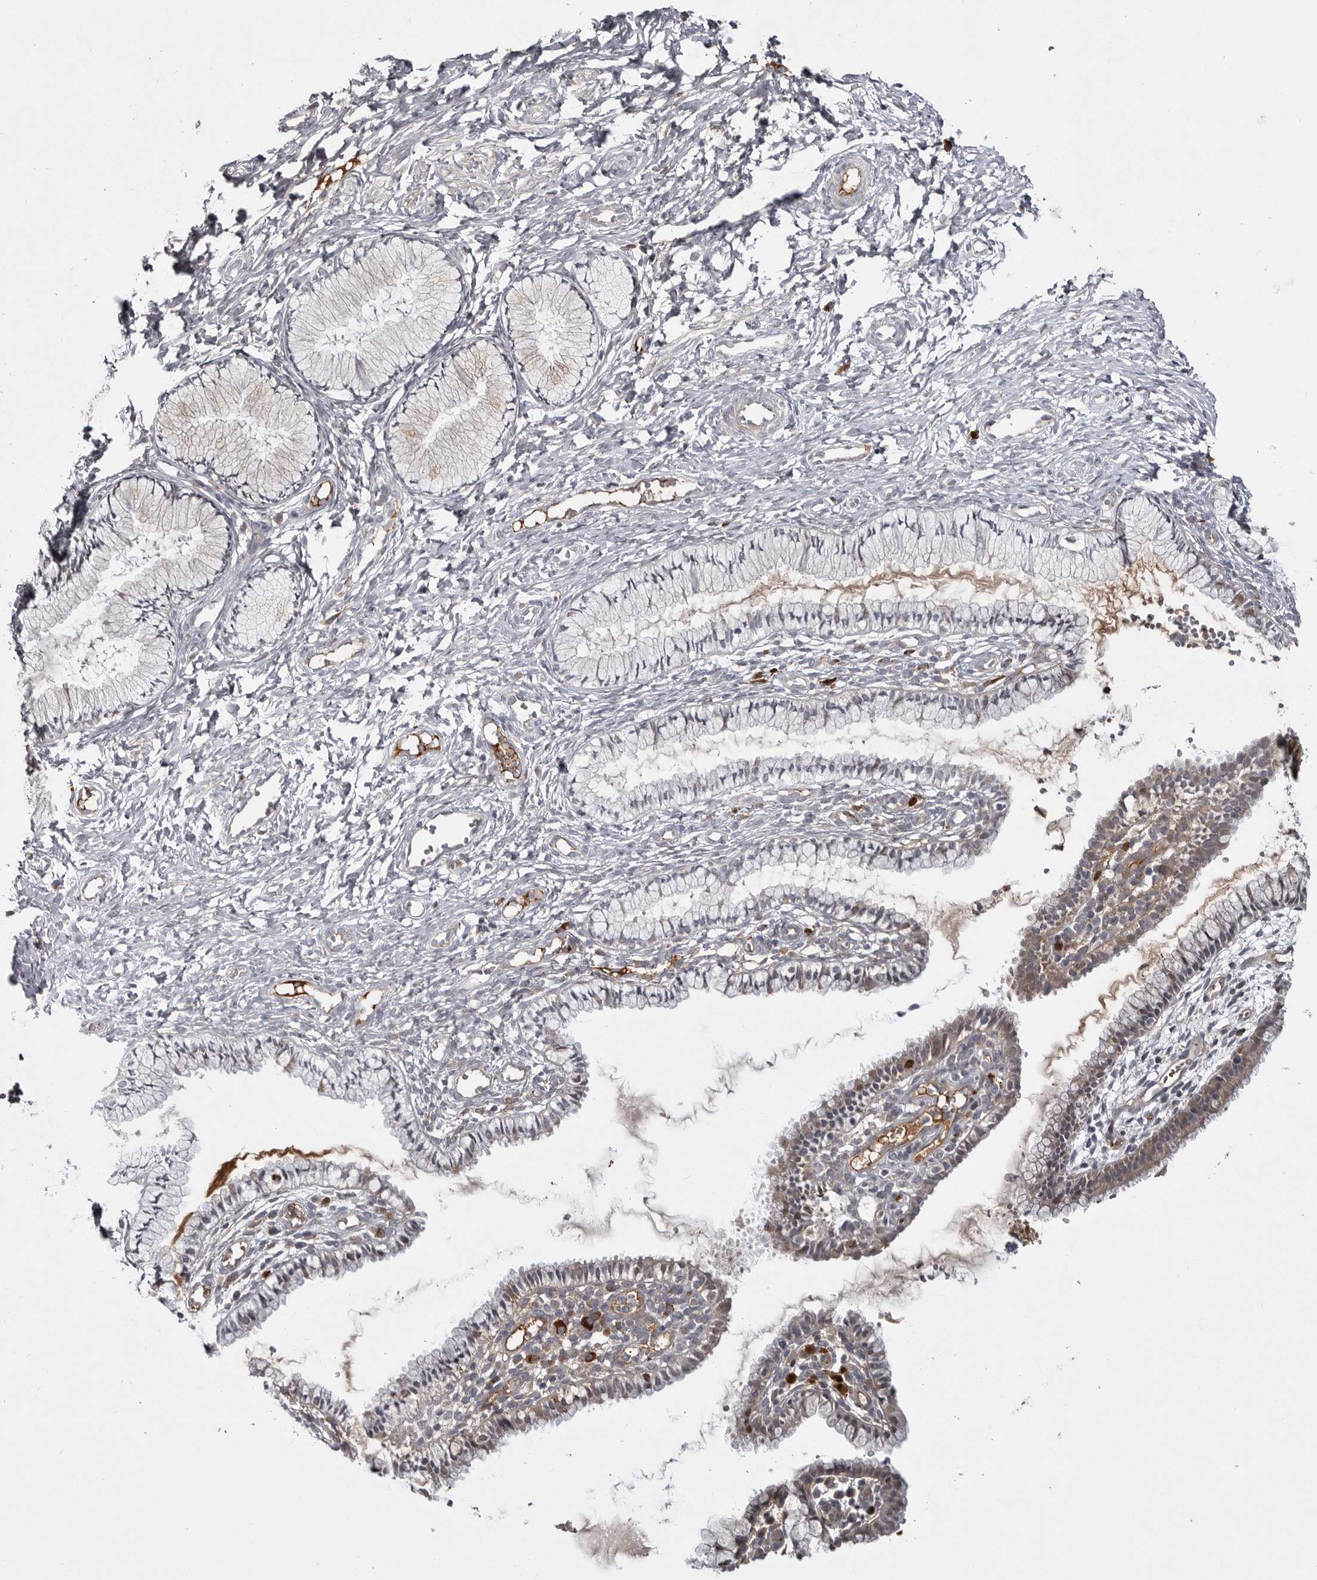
{"staining": {"intensity": "negative", "quantity": "none", "location": "none"}, "tissue": "cervix", "cell_type": "Glandular cells", "image_type": "normal", "snomed": [{"axis": "morphology", "description": "Normal tissue, NOS"}, {"axis": "topography", "description": "Cervix"}], "caption": "Glandular cells show no significant staining in normal cervix. (DAB immunohistochemistry (IHC), high magnification).", "gene": "ZNF277", "patient": {"sex": "female", "age": 27}}